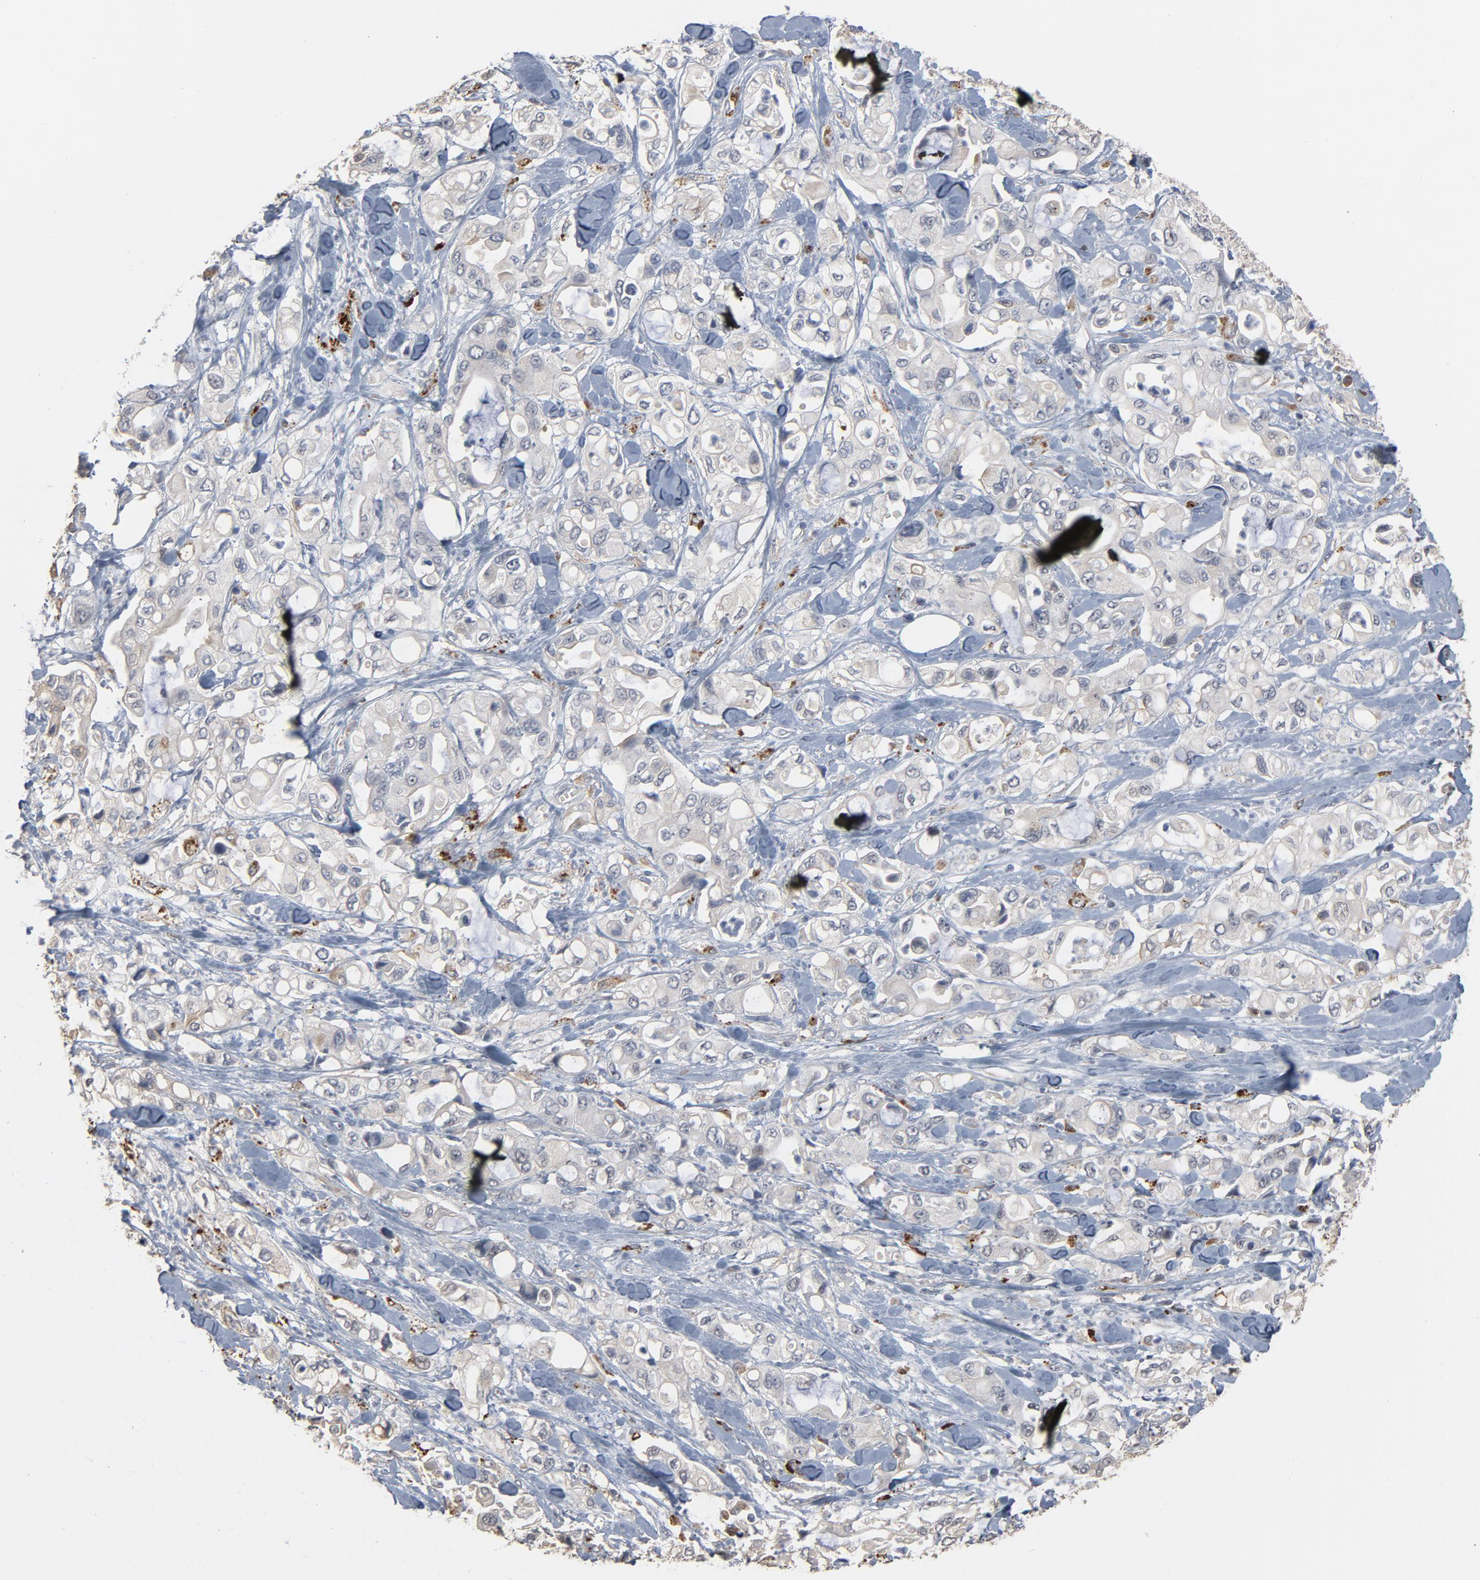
{"staining": {"intensity": "negative", "quantity": "none", "location": "none"}, "tissue": "pancreatic cancer", "cell_type": "Tumor cells", "image_type": "cancer", "snomed": [{"axis": "morphology", "description": "Adenocarcinoma, NOS"}, {"axis": "topography", "description": "Pancreas"}], "caption": "Human pancreatic adenocarcinoma stained for a protein using IHC reveals no positivity in tumor cells.", "gene": "POMT2", "patient": {"sex": "male", "age": 70}}